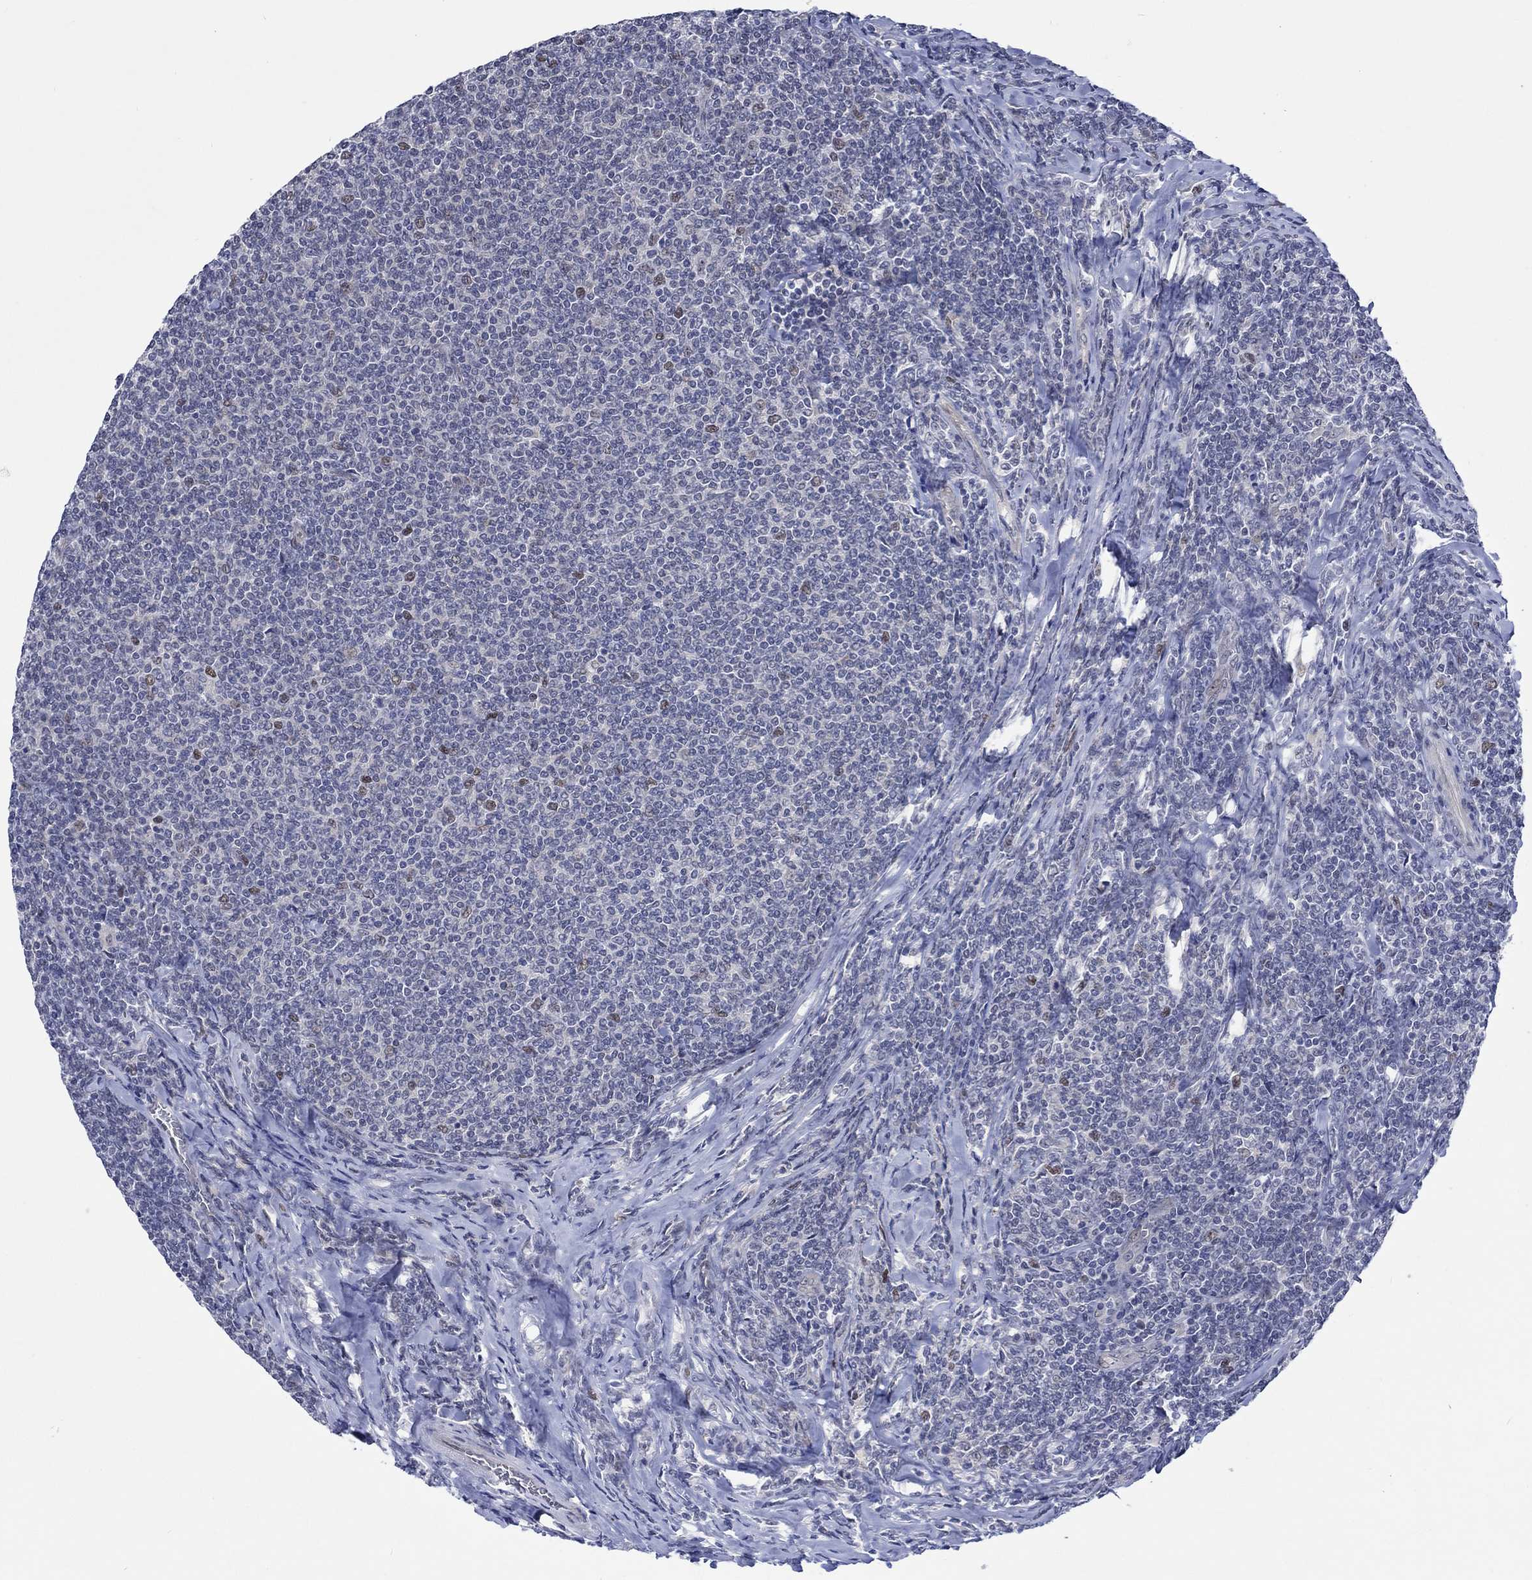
{"staining": {"intensity": "strong", "quantity": "<25%", "location": "nuclear"}, "tissue": "lymphoma", "cell_type": "Tumor cells", "image_type": "cancer", "snomed": [{"axis": "morphology", "description": "Malignant lymphoma, non-Hodgkin's type, Low grade"}, {"axis": "topography", "description": "Lymph node"}], "caption": "A high-resolution micrograph shows immunohistochemistry staining of malignant lymphoma, non-Hodgkin's type (low-grade), which shows strong nuclear staining in about <25% of tumor cells.", "gene": "E2F8", "patient": {"sex": "male", "age": 52}}